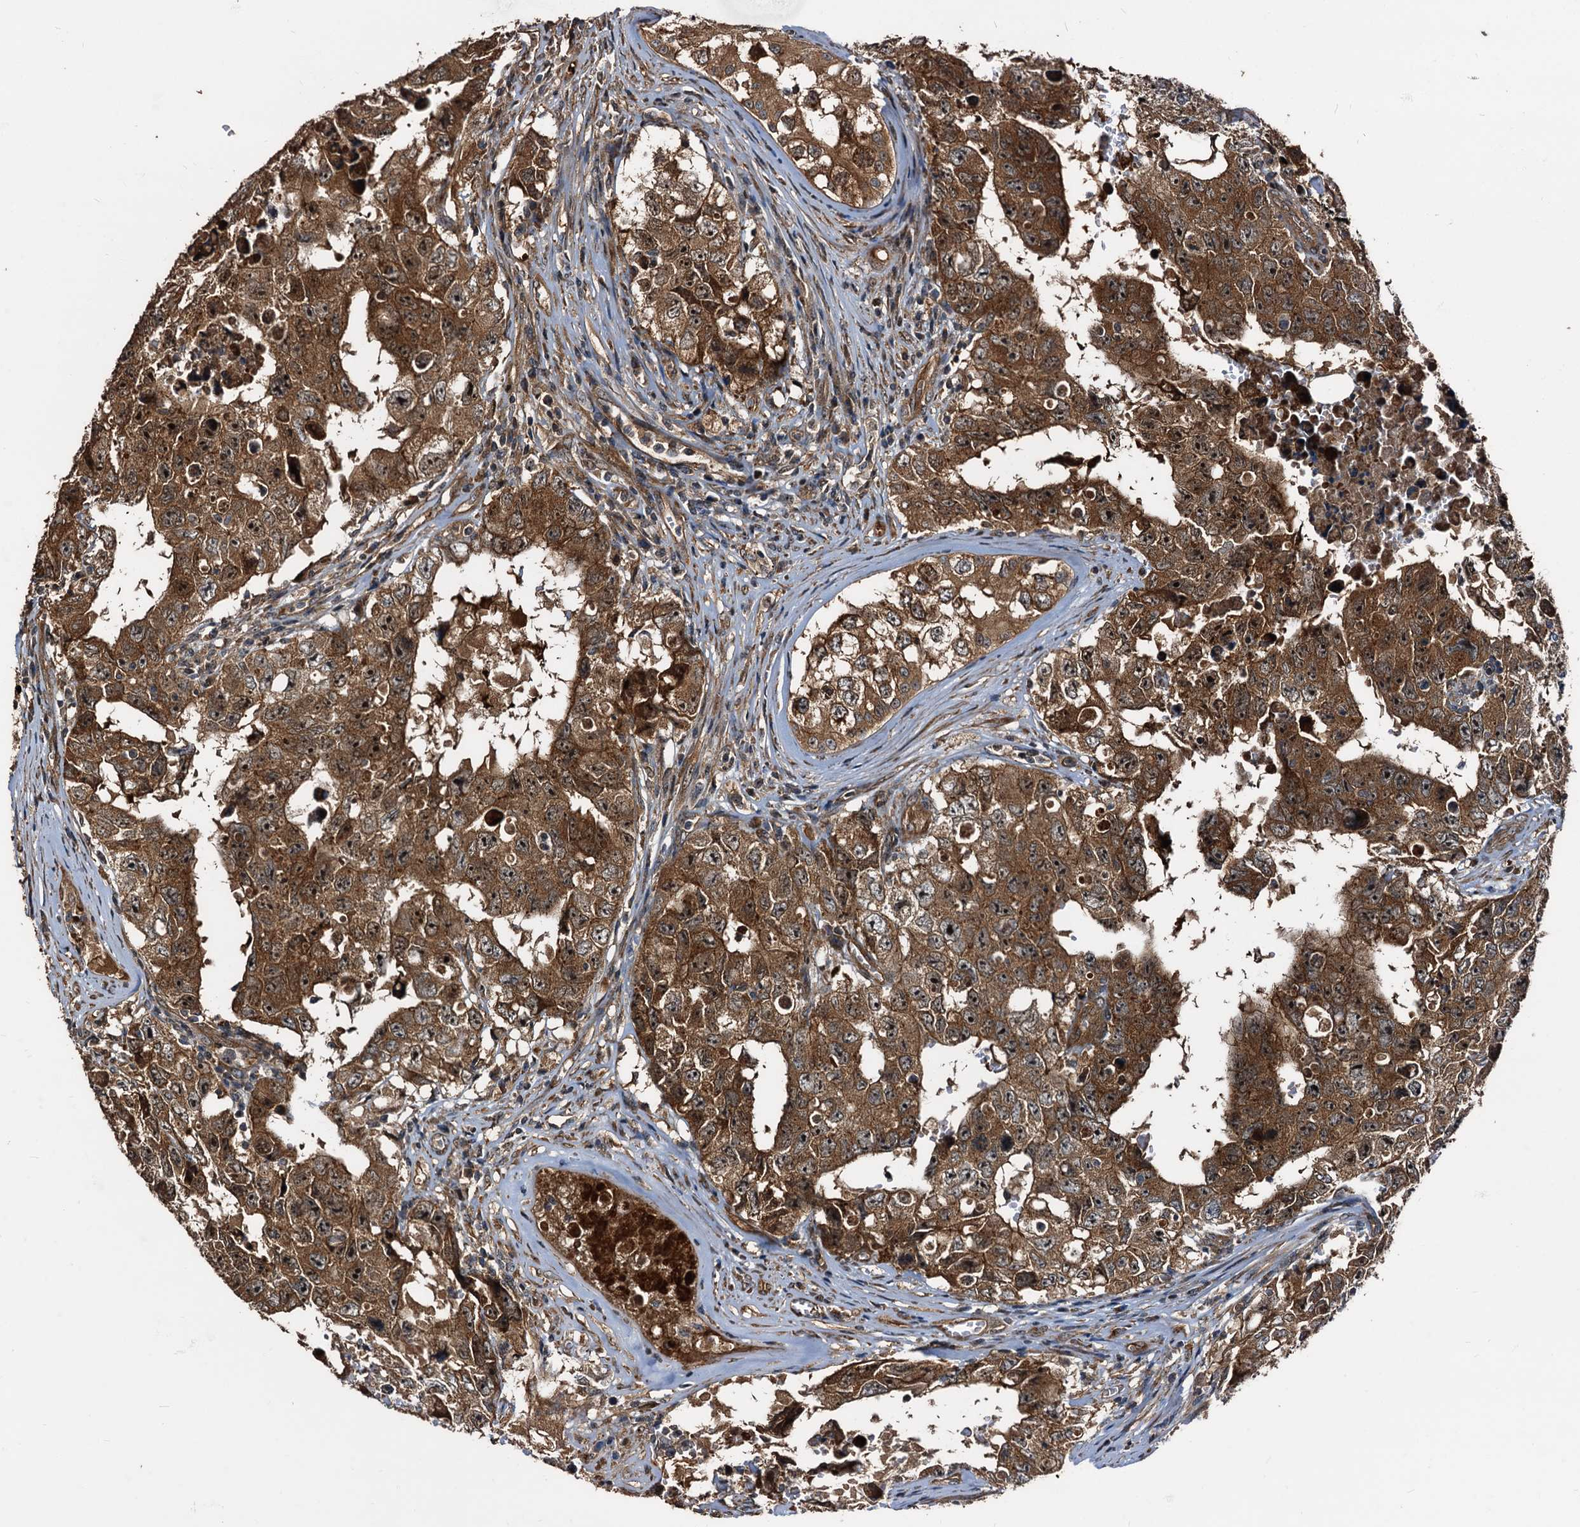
{"staining": {"intensity": "strong", "quantity": ">75%", "location": "cytoplasmic/membranous"}, "tissue": "testis cancer", "cell_type": "Tumor cells", "image_type": "cancer", "snomed": [{"axis": "morphology", "description": "Carcinoma, Embryonal, NOS"}, {"axis": "topography", "description": "Testis"}], "caption": "Immunohistochemical staining of human testis embryonal carcinoma demonstrates high levels of strong cytoplasmic/membranous expression in approximately >75% of tumor cells.", "gene": "PEX5", "patient": {"sex": "male", "age": 17}}